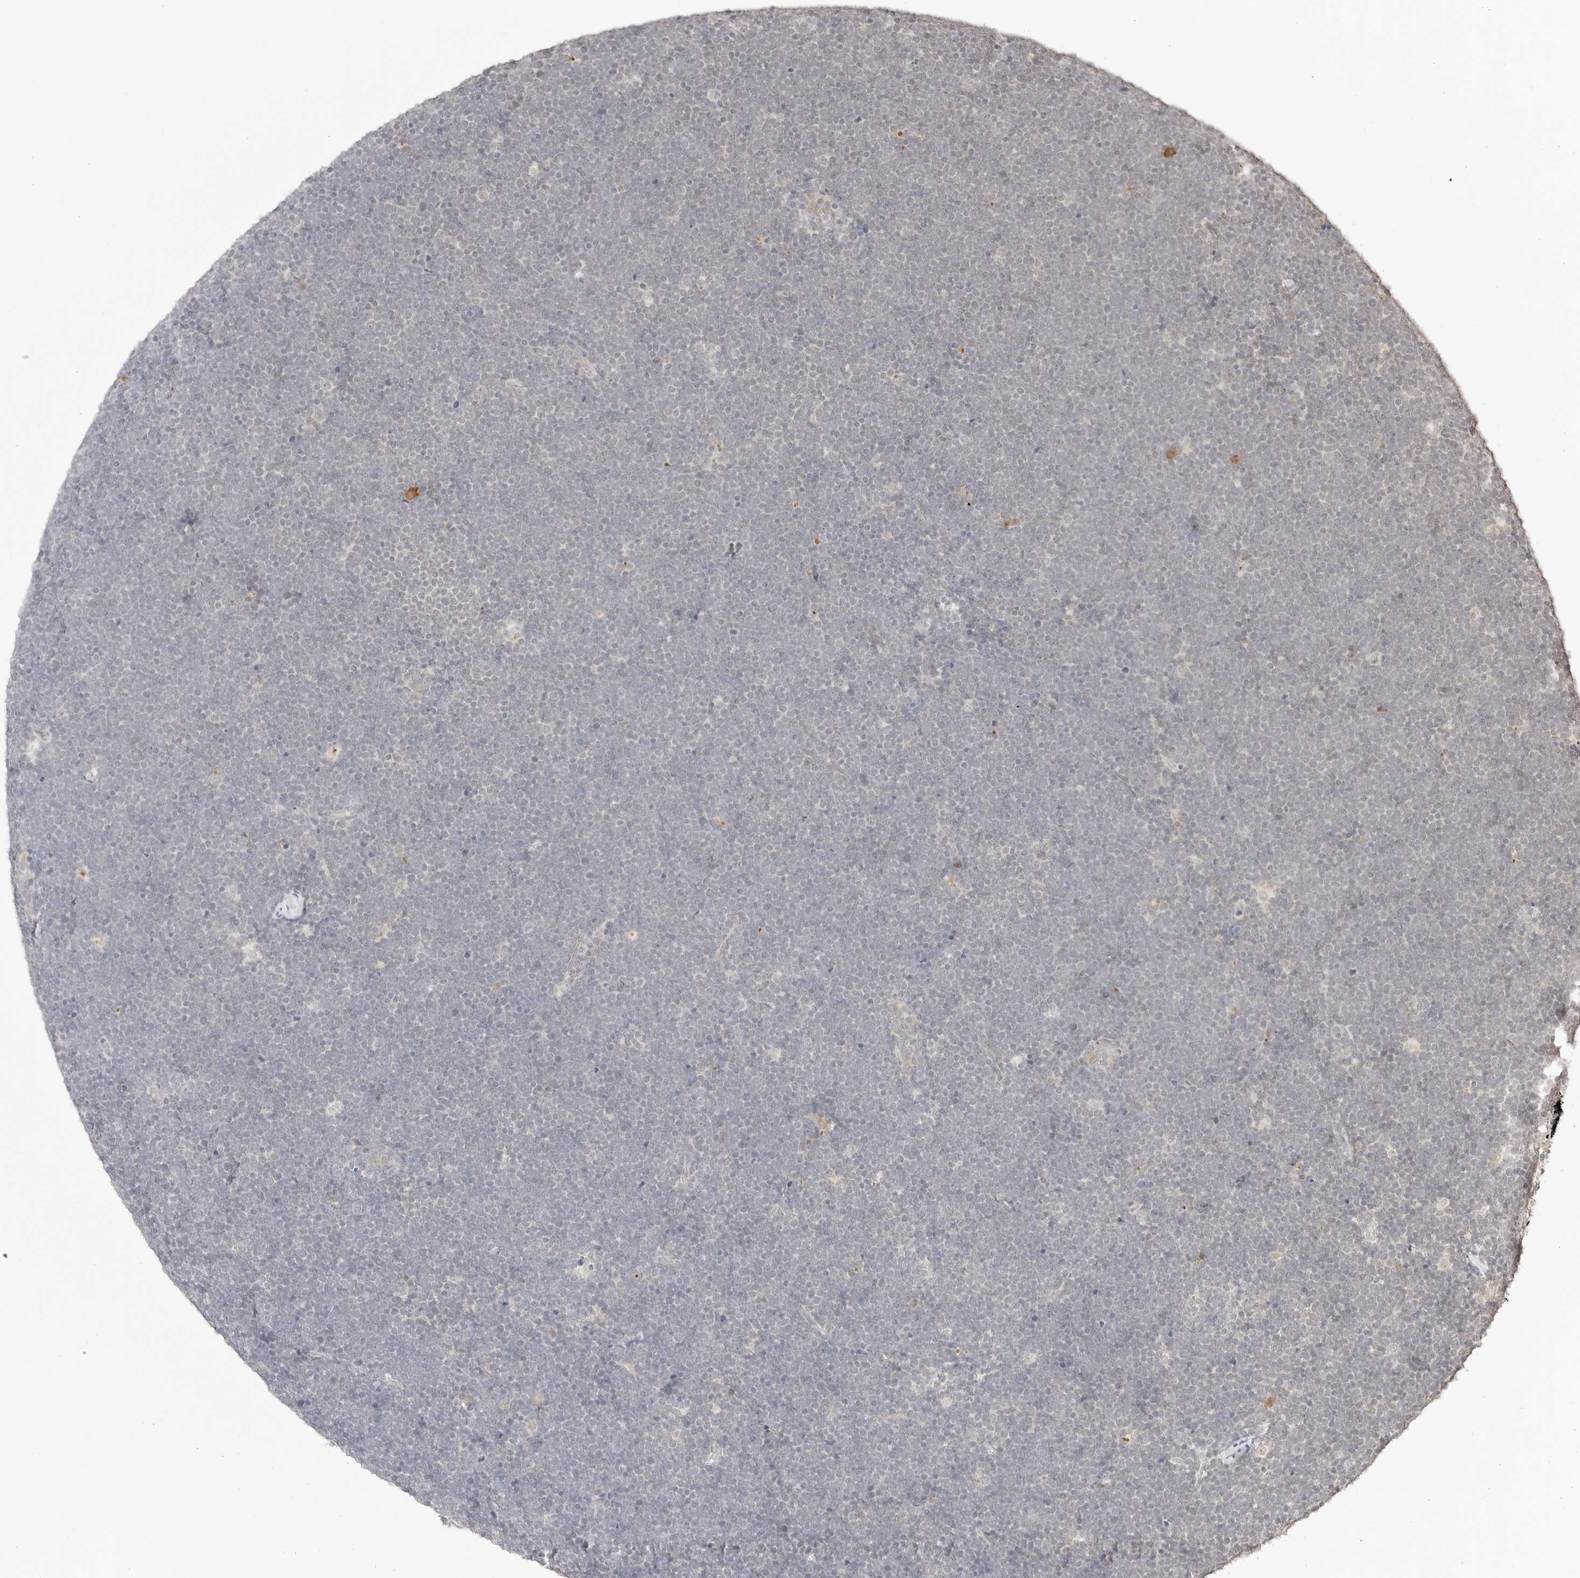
{"staining": {"intensity": "negative", "quantity": "none", "location": "none"}, "tissue": "lymphoma", "cell_type": "Tumor cells", "image_type": "cancer", "snomed": [{"axis": "morphology", "description": "Malignant lymphoma, non-Hodgkin's type, High grade"}, {"axis": "topography", "description": "Lymph node"}], "caption": "High magnification brightfield microscopy of malignant lymphoma, non-Hodgkin's type (high-grade) stained with DAB (3,3'-diaminobenzidine) (brown) and counterstained with hematoxylin (blue): tumor cells show no significant staining.", "gene": "SEPTIN4", "patient": {"sex": "male", "age": 13}}